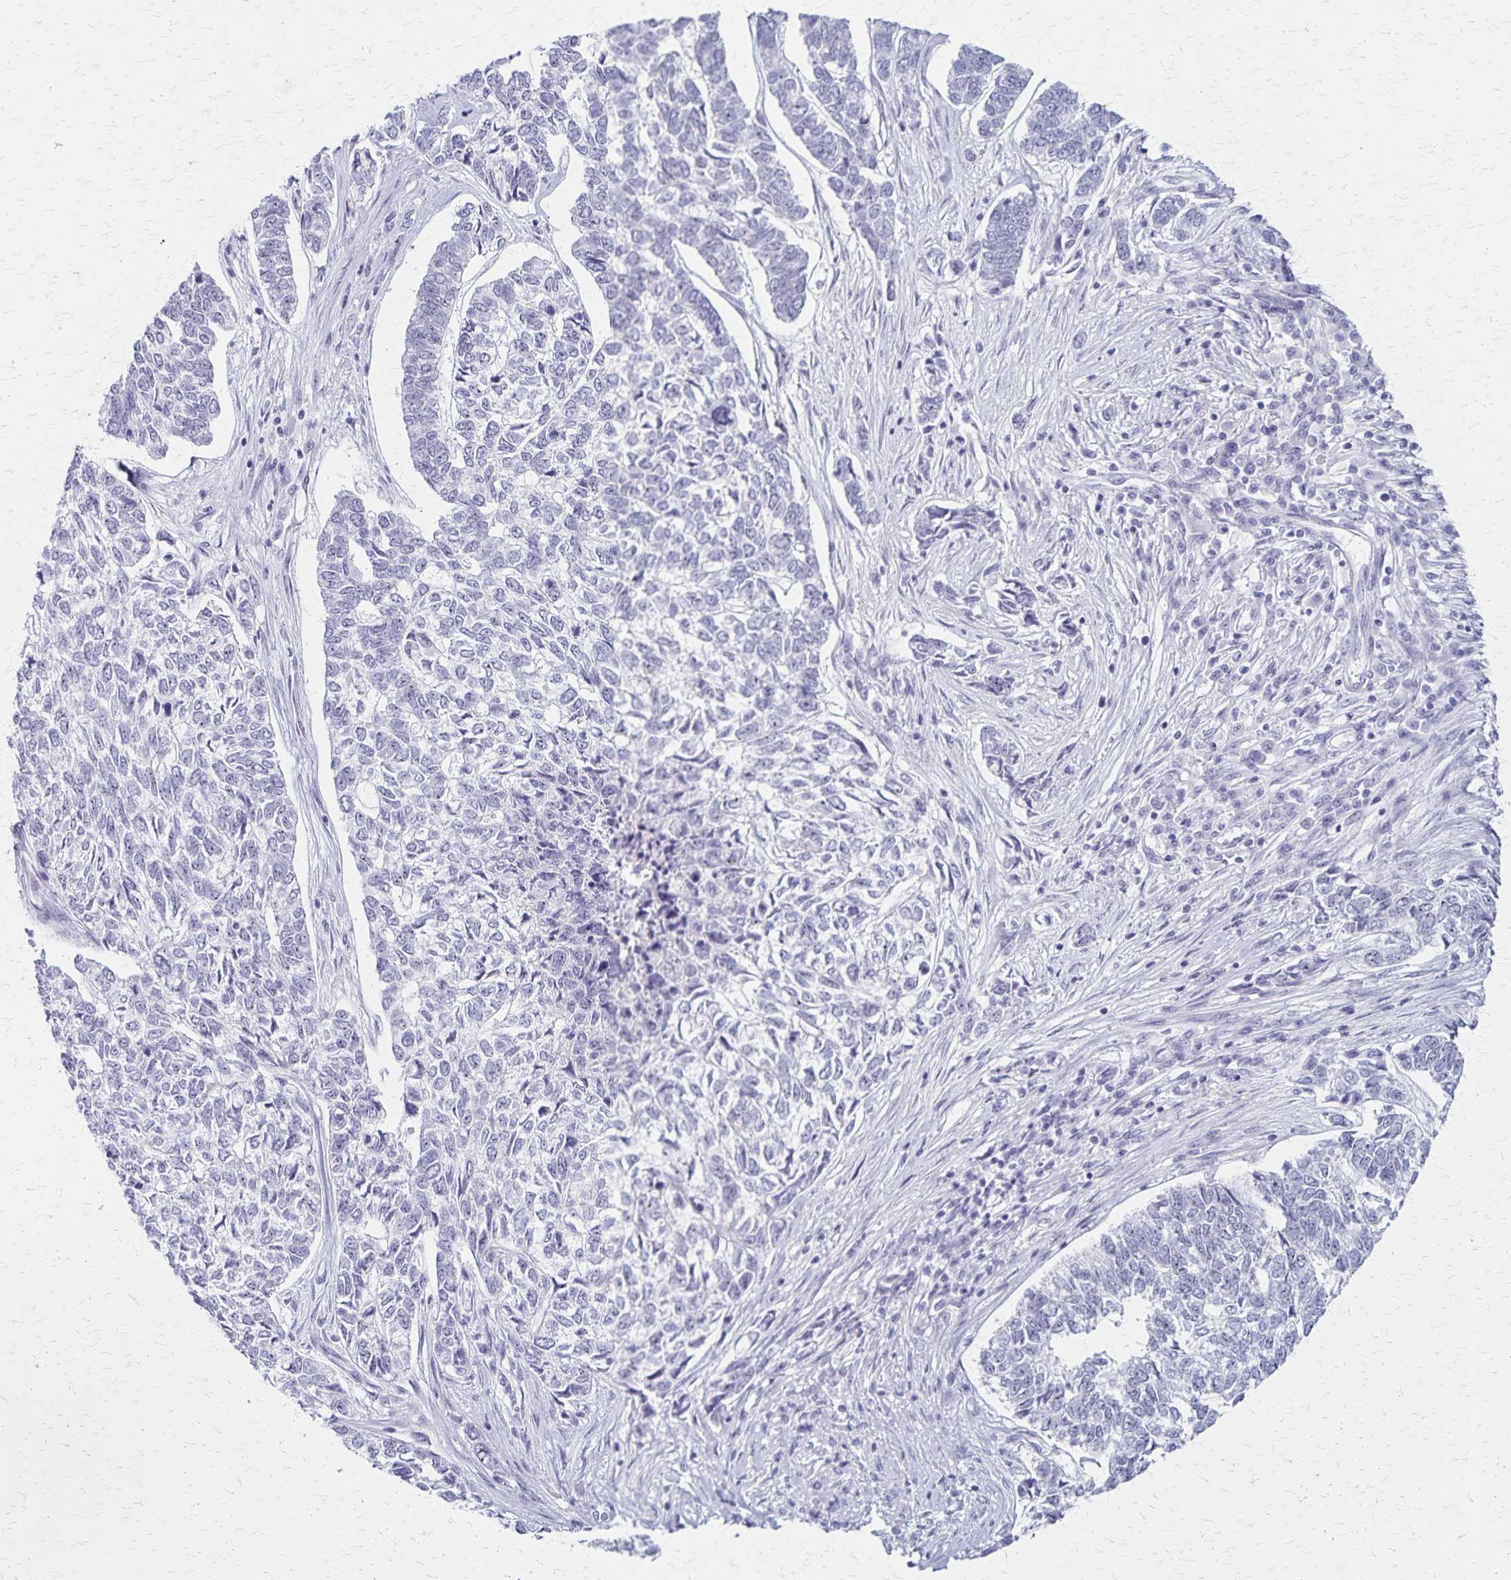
{"staining": {"intensity": "negative", "quantity": "none", "location": "none"}, "tissue": "skin cancer", "cell_type": "Tumor cells", "image_type": "cancer", "snomed": [{"axis": "morphology", "description": "Basal cell carcinoma"}, {"axis": "topography", "description": "Skin"}], "caption": "Protein analysis of skin basal cell carcinoma demonstrates no significant positivity in tumor cells.", "gene": "DLK2", "patient": {"sex": "female", "age": 65}}